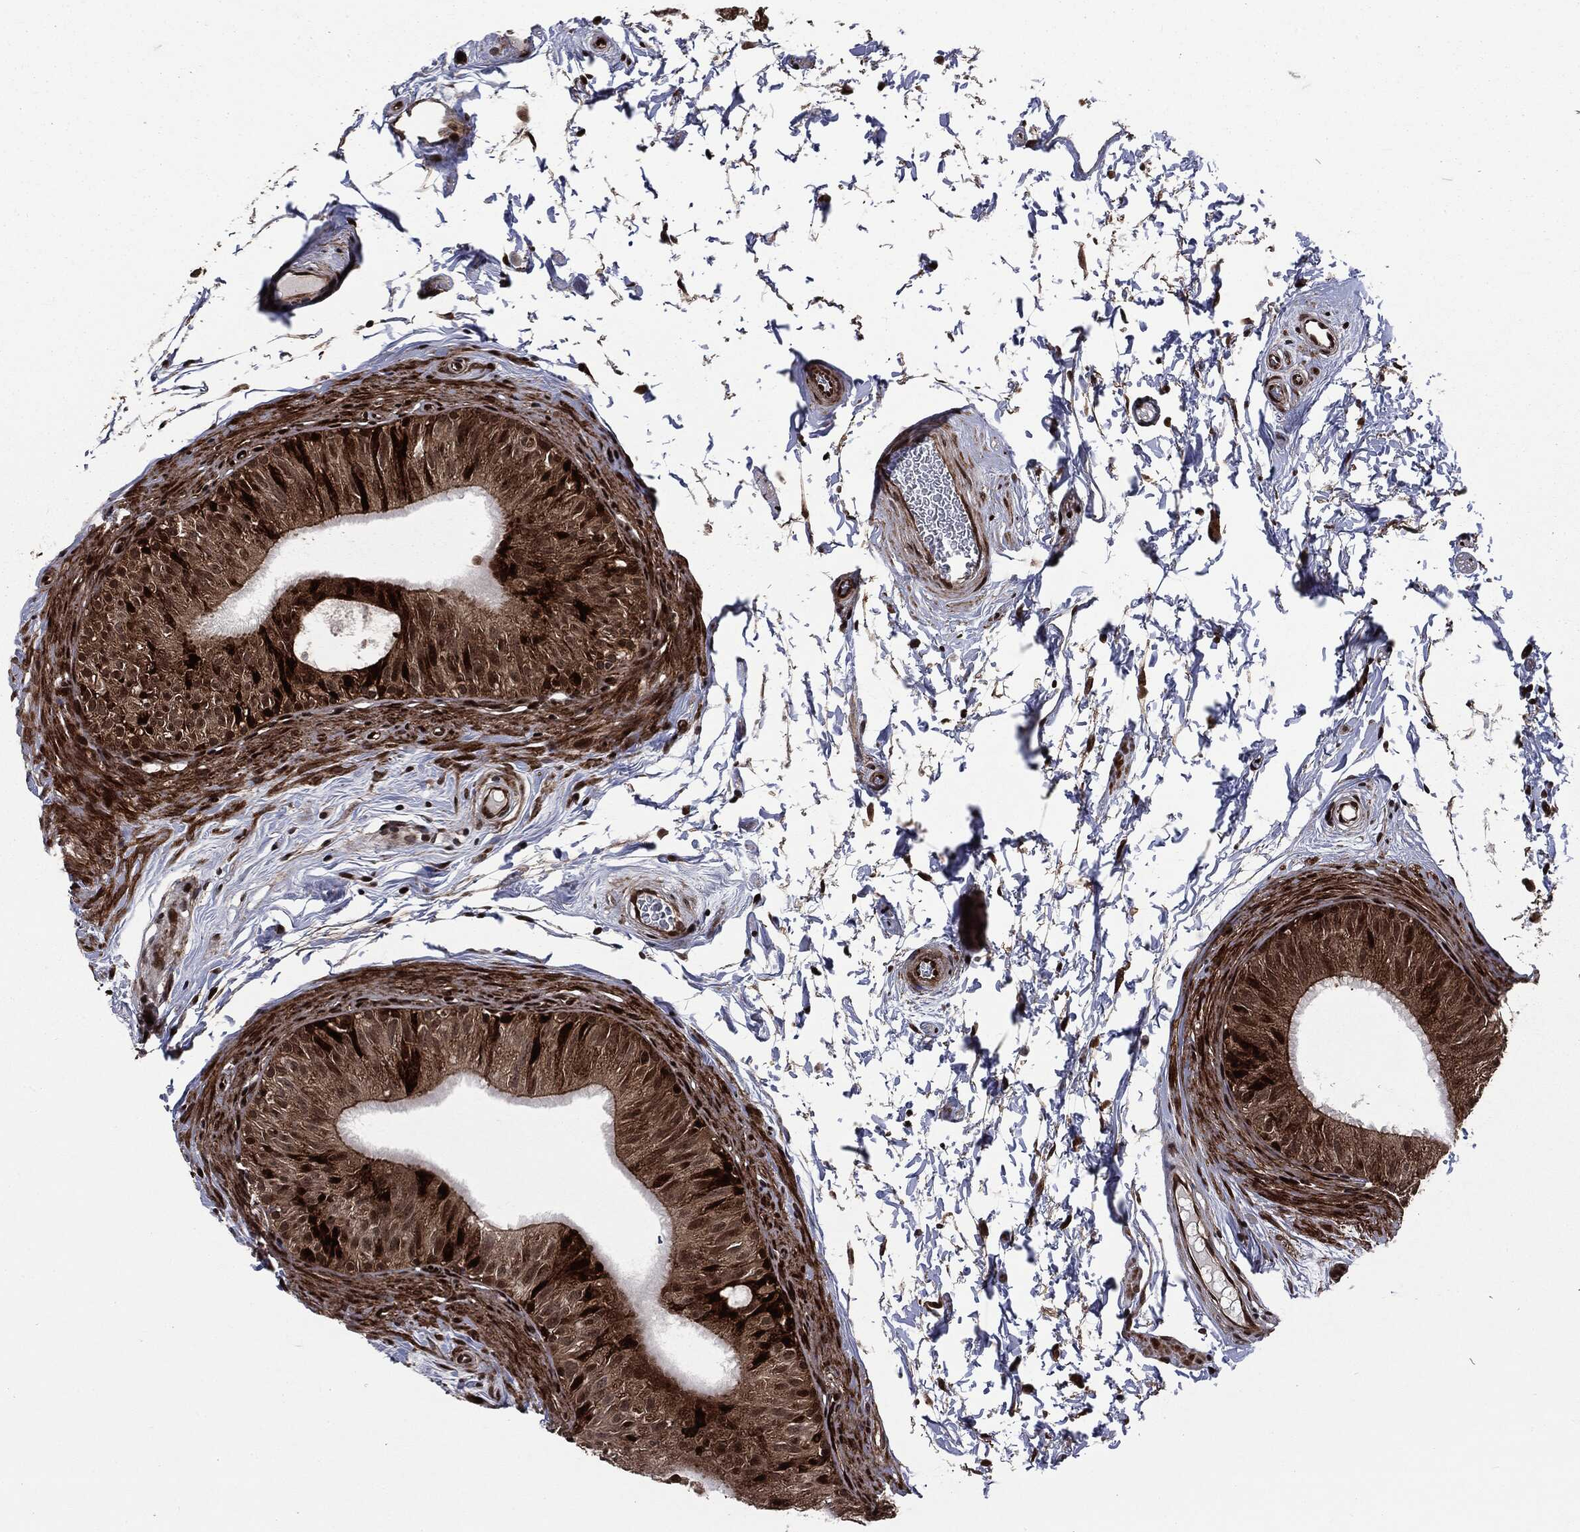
{"staining": {"intensity": "strong", "quantity": "25%-75%", "location": "cytoplasmic/membranous,nuclear"}, "tissue": "epididymis", "cell_type": "Glandular cells", "image_type": "normal", "snomed": [{"axis": "morphology", "description": "Normal tissue, NOS"}, {"axis": "topography", "description": "Epididymis"}], "caption": "Normal epididymis exhibits strong cytoplasmic/membranous,nuclear positivity in approximately 25%-75% of glandular cells Using DAB (brown) and hematoxylin (blue) stains, captured at high magnification using brightfield microscopy..", "gene": "SMAD4", "patient": {"sex": "male", "age": 34}}